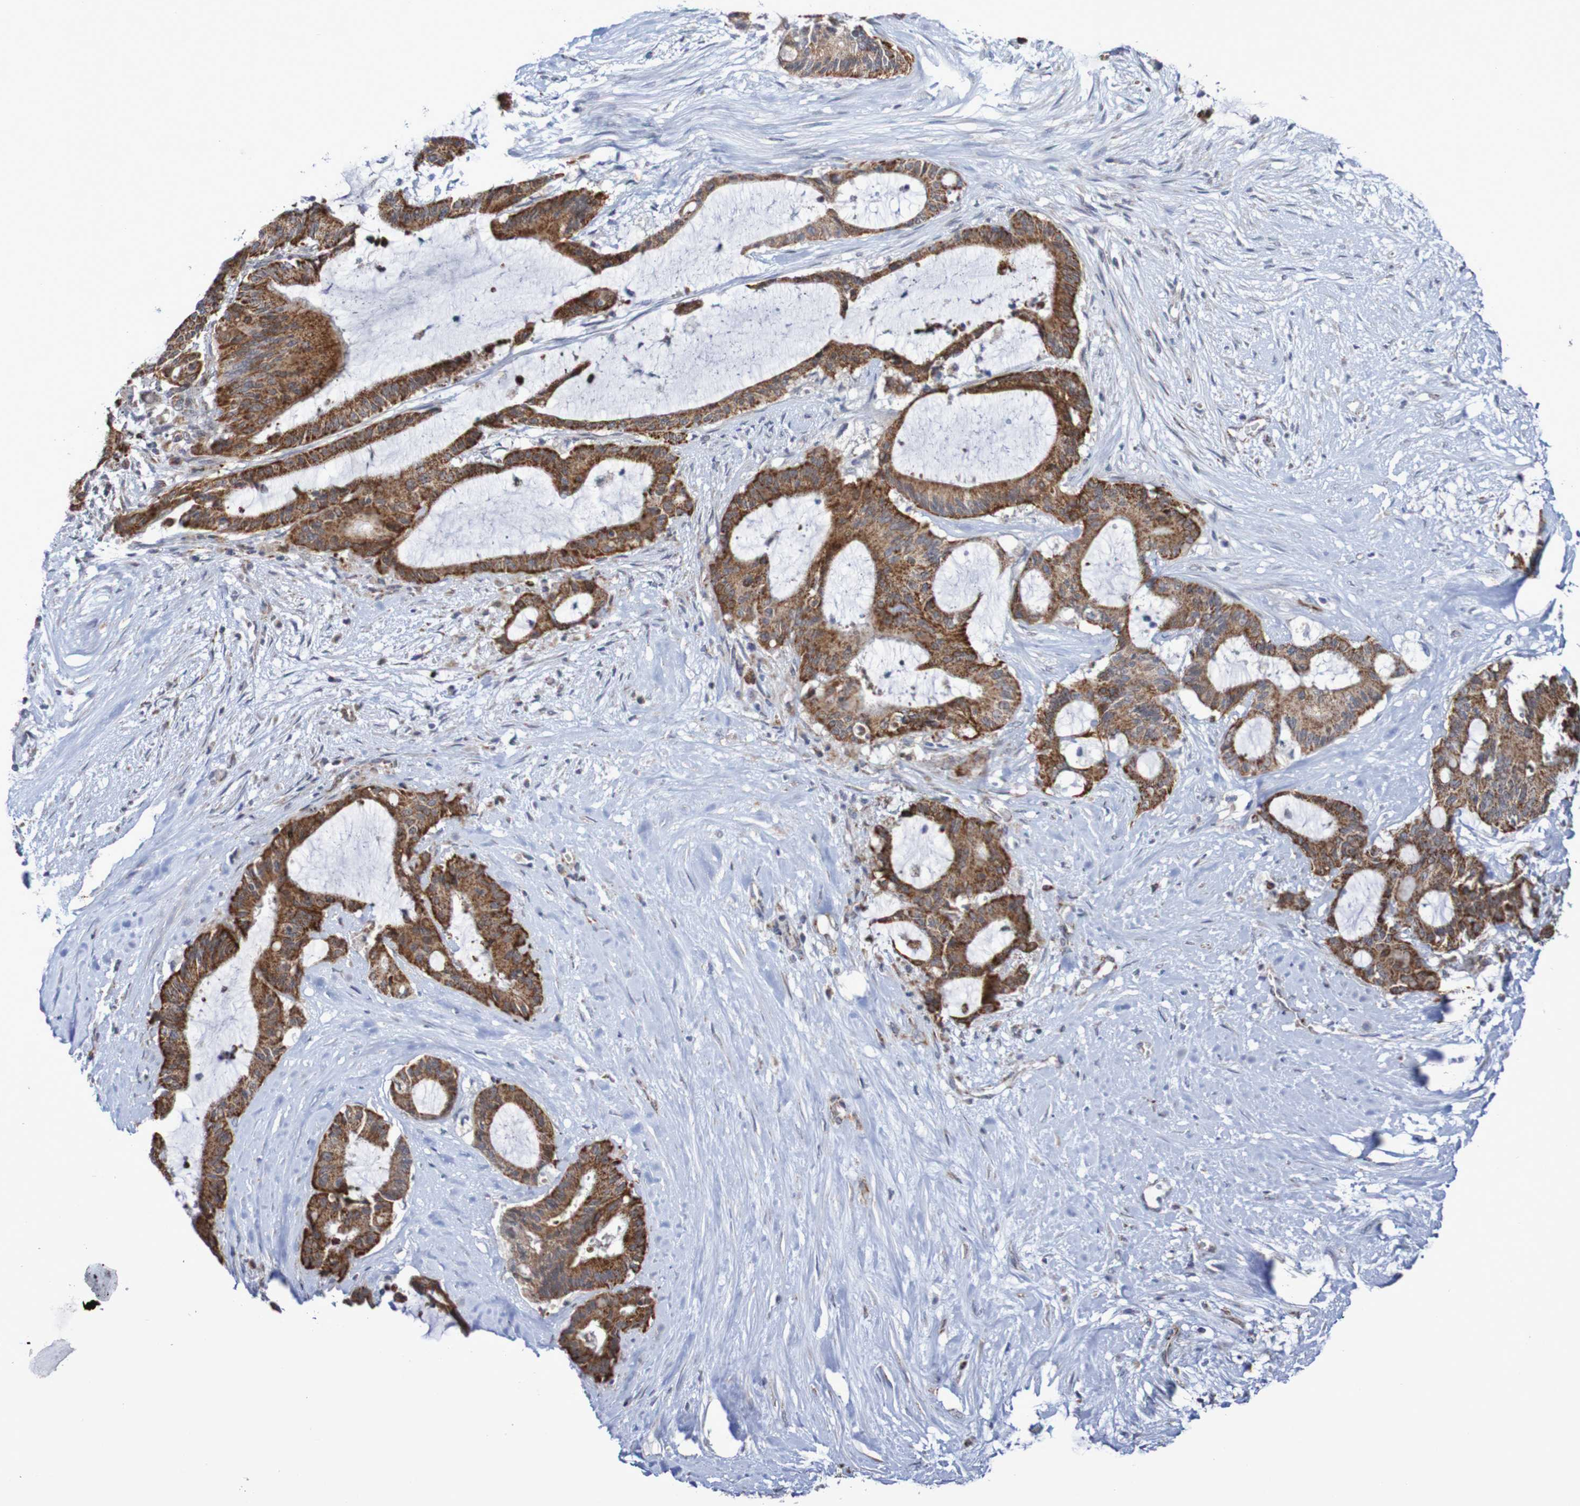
{"staining": {"intensity": "strong", "quantity": ">75%", "location": "cytoplasmic/membranous"}, "tissue": "liver cancer", "cell_type": "Tumor cells", "image_type": "cancer", "snomed": [{"axis": "morphology", "description": "Cholangiocarcinoma"}, {"axis": "topography", "description": "Liver"}], "caption": "Liver cancer tissue reveals strong cytoplasmic/membranous staining in approximately >75% of tumor cells, visualized by immunohistochemistry.", "gene": "DVL1", "patient": {"sex": "female", "age": 73}}